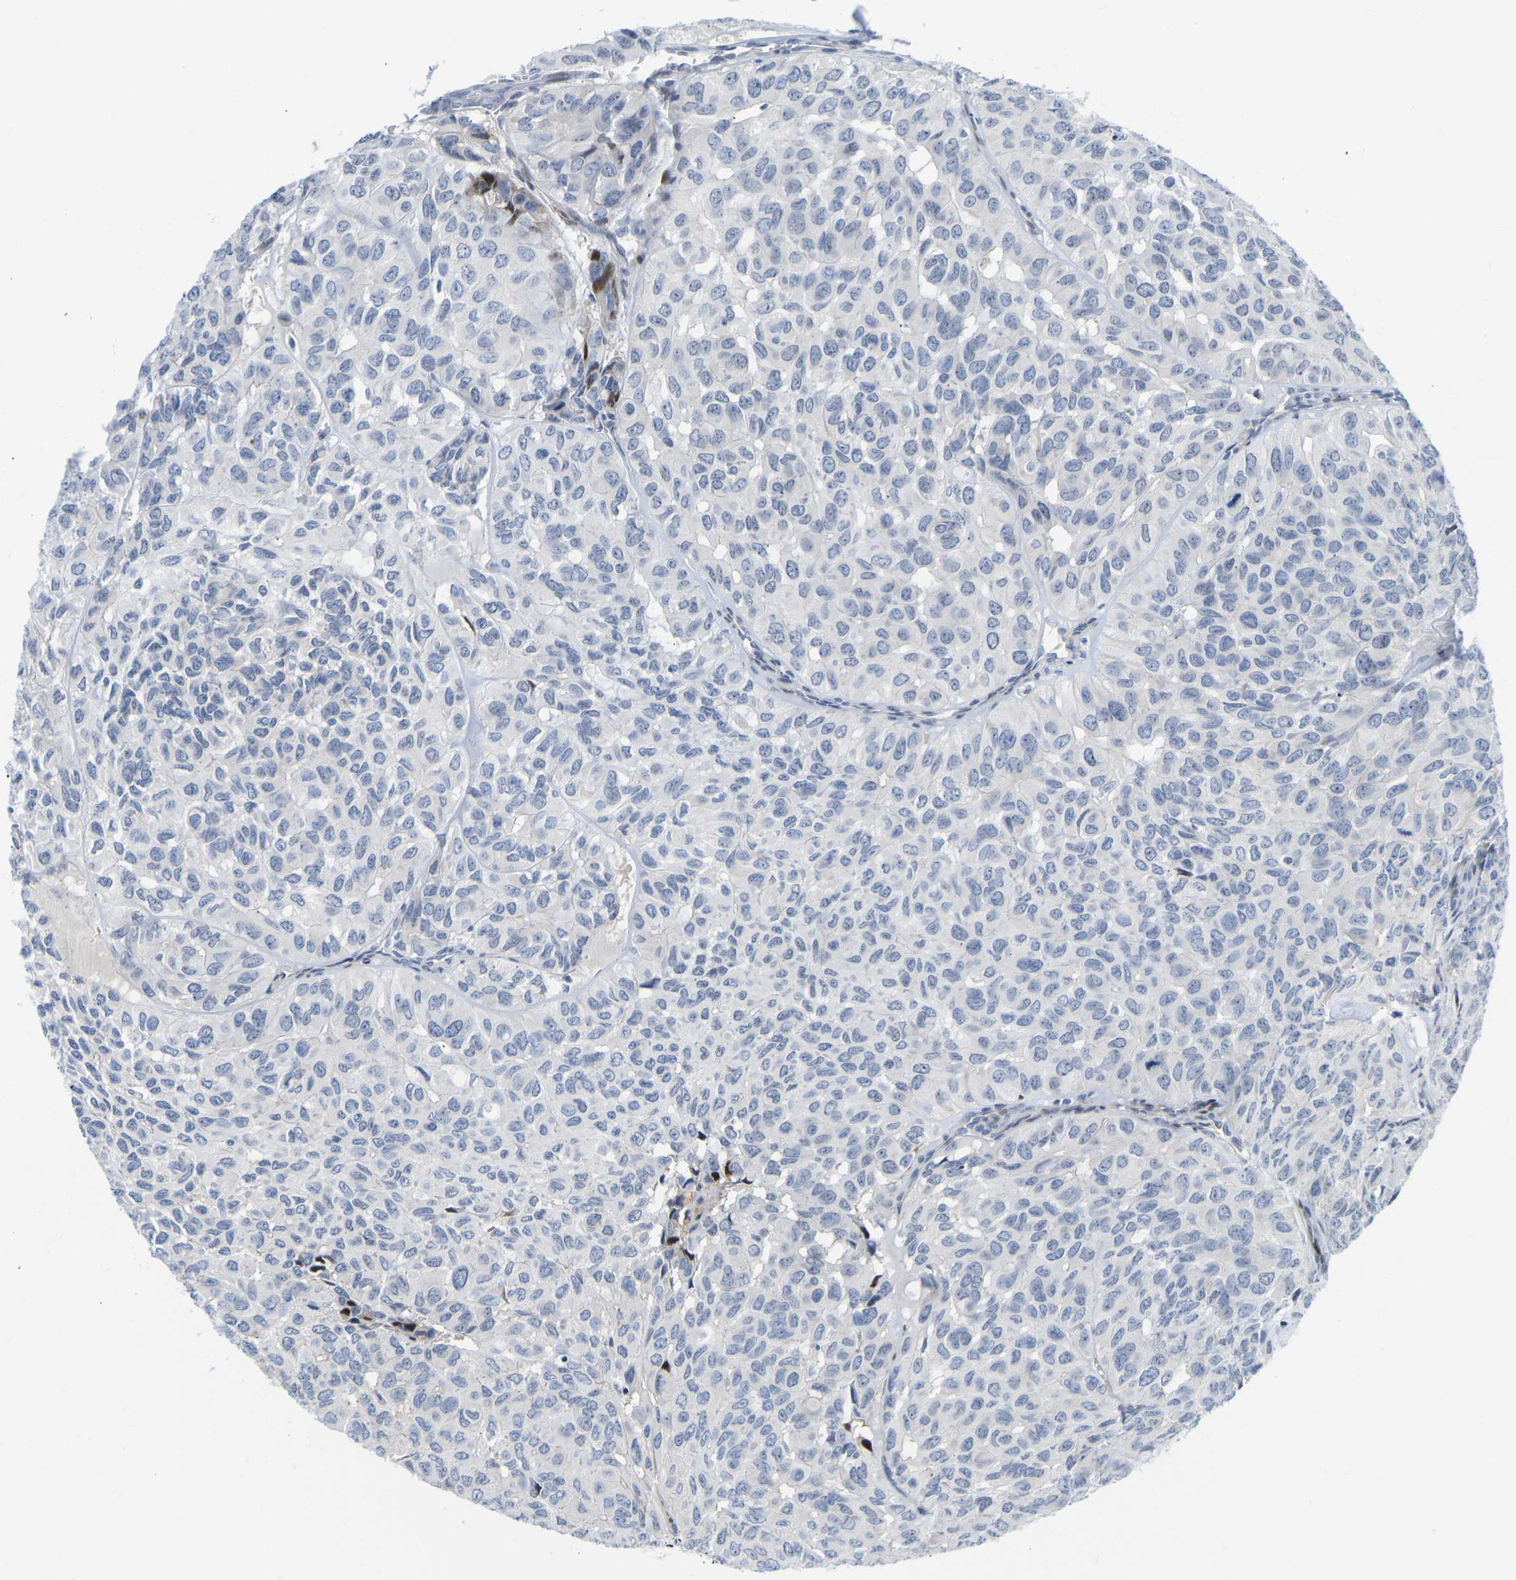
{"staining": {"intensity": "negative", "quantity": "none", "location": "none"}, "tissue": "head and neck cancer", "cell_type": "Tumor cells", "image_type": "cancer", "snomed": [{"axis": "morphology", "description": "Adenocarcinoma, NOS"}, {"axis": "topography", "description": "Salivary gland, NOS"}, {"axis": "topography", "description": "Head-Neck"}], "caption": "Tumor cells show no significant staining in head and neck cancer (adenocarcinoma).", "gene": "HDAC5", "patient": {"sex": "female", "age": 76}}